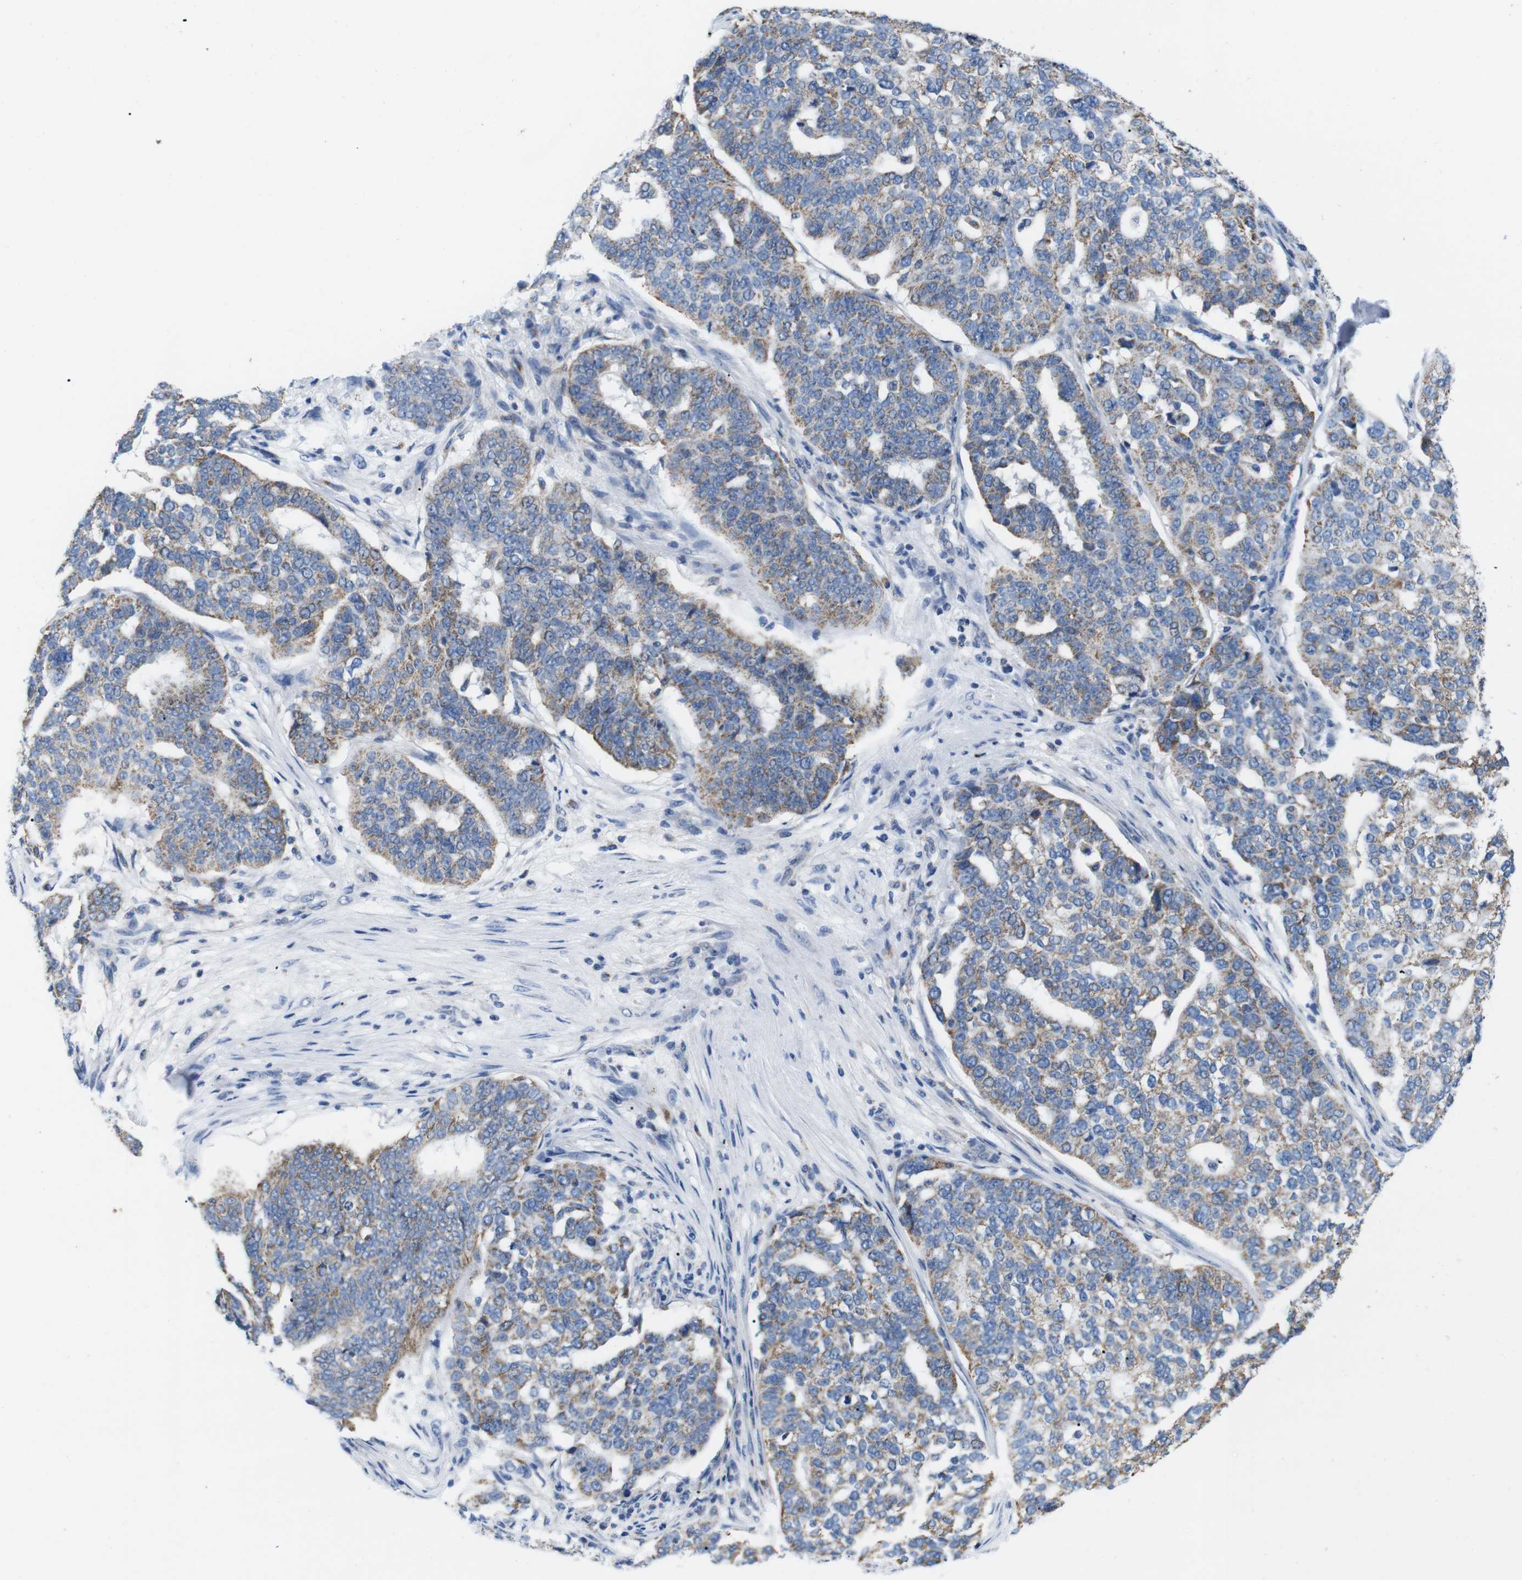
{"staining": {"intensity": "moderate", "quantity": ">75%", "location": "cytoplasmic/membranous"}, "tissue": "ovarian cancer", "cell_type": "Tumor cells", "image_type": "cancer", "snomed": [{"axis": "morphology", "description": "Cystadenocarcinoma, serous, NOS"}, {"axis": "topography", "description": "Ovary"}], "caption": "DAB immunohistochemical staining of ovarian cancer shows moderate cytoplasmic/membranous protein staining in about >75% of tumor cells. (Stains: DAB in brown, nuclei in blue, Microscopy: brightfield microscopy at high magnification).", "gene": "F2RL1", "patient": {"sex": "female", "age": 59}}